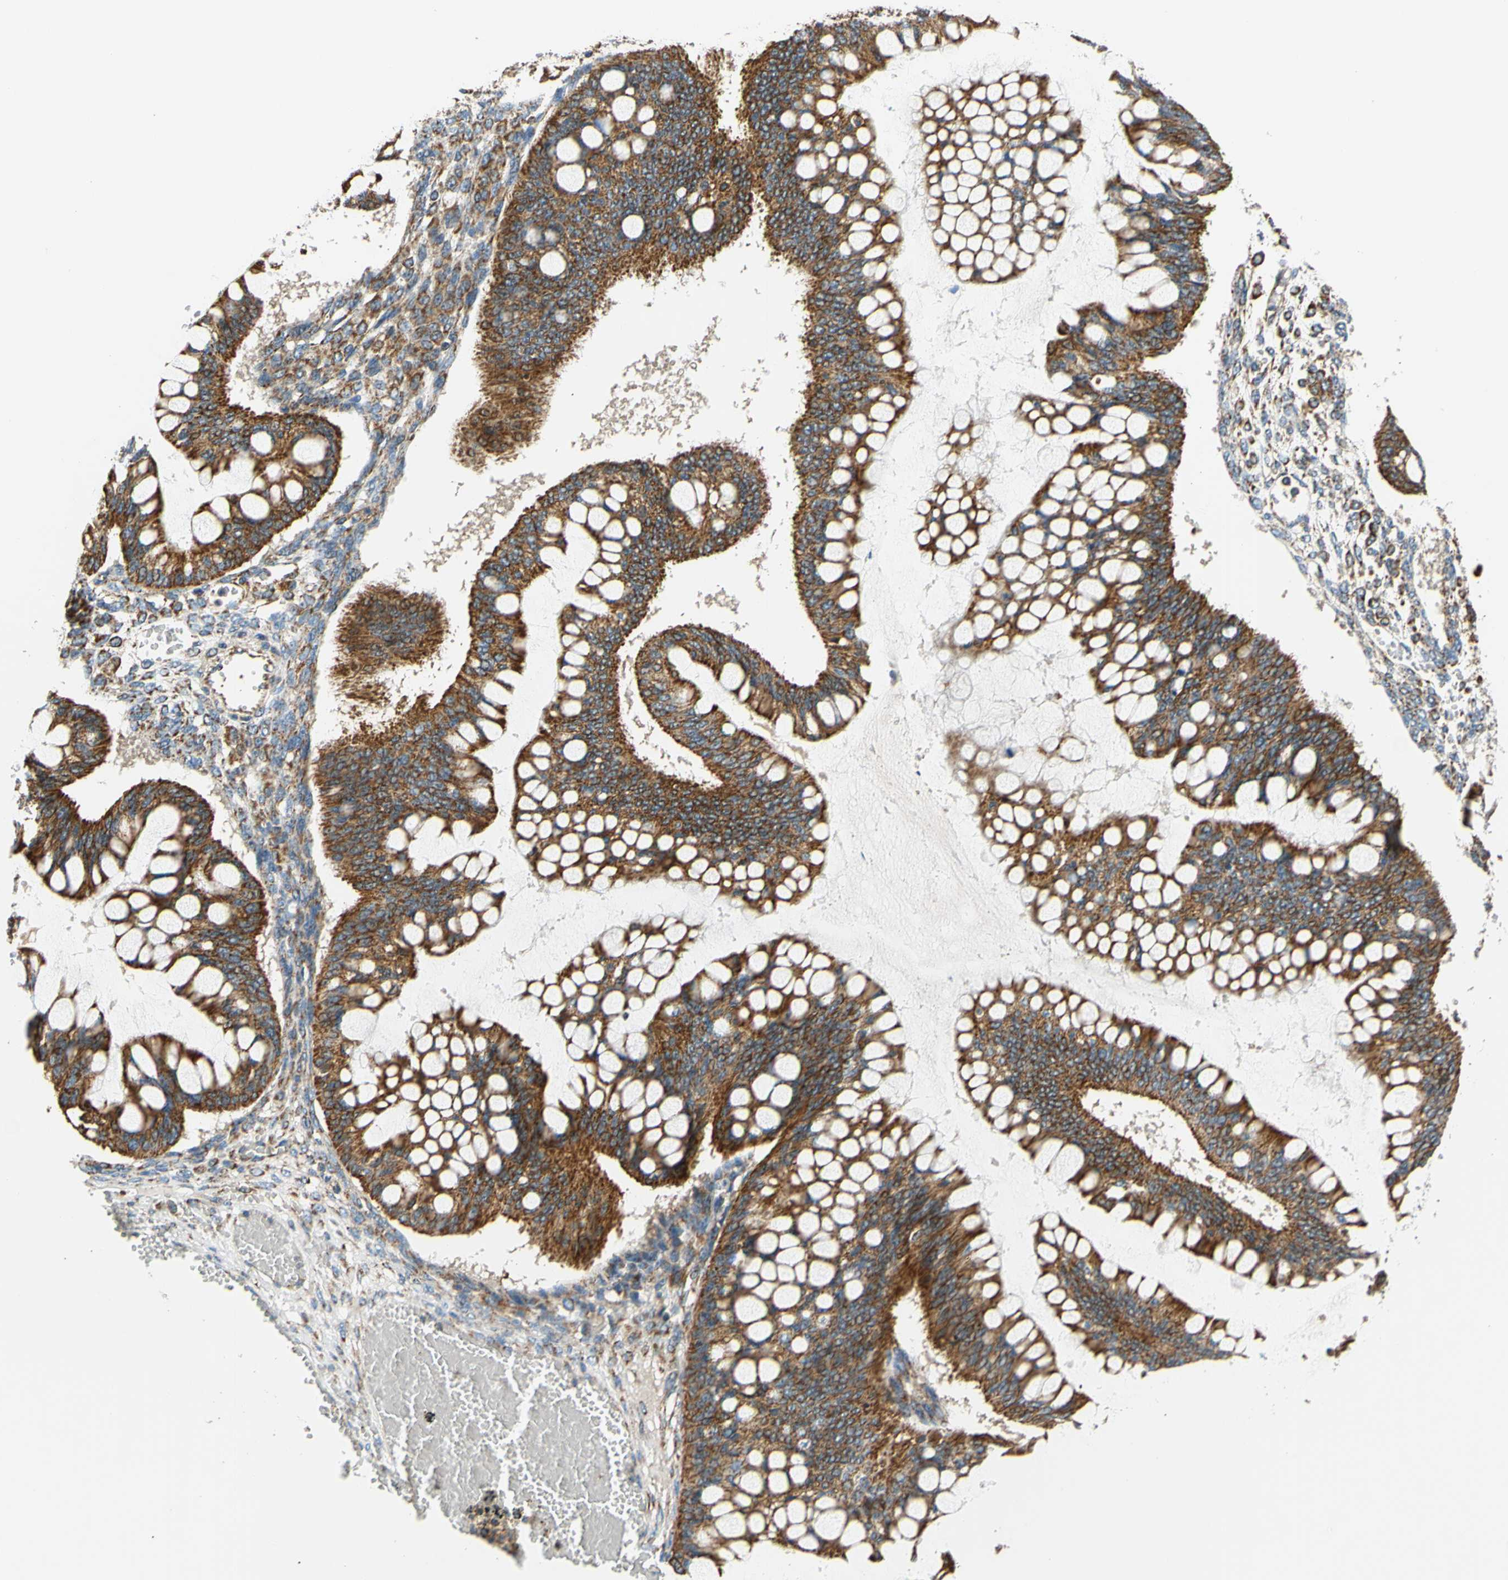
{"staining": {"intensity": "strong", "quantity": ">75%", "location": "cytoplasmic/membranous"}, "tissue": "ovarian cancer", "cell_type": "Tumor cells", "image_type": "cancer", "snomed": [{"axis": "morphology", "description": "Cystadenocarcinoma, mucinous, NOS"}, {"axis": "topography", "description": "Ovary"}], "caption": "Tumor cells reveal high levels of strong cytoplasmic/membranous staining in approximately >75% of cells in human mucinous cystadenocarcinoma (ovarian).", "gene": "MAVS", "patient": {"sex": "female", "age": 73}}